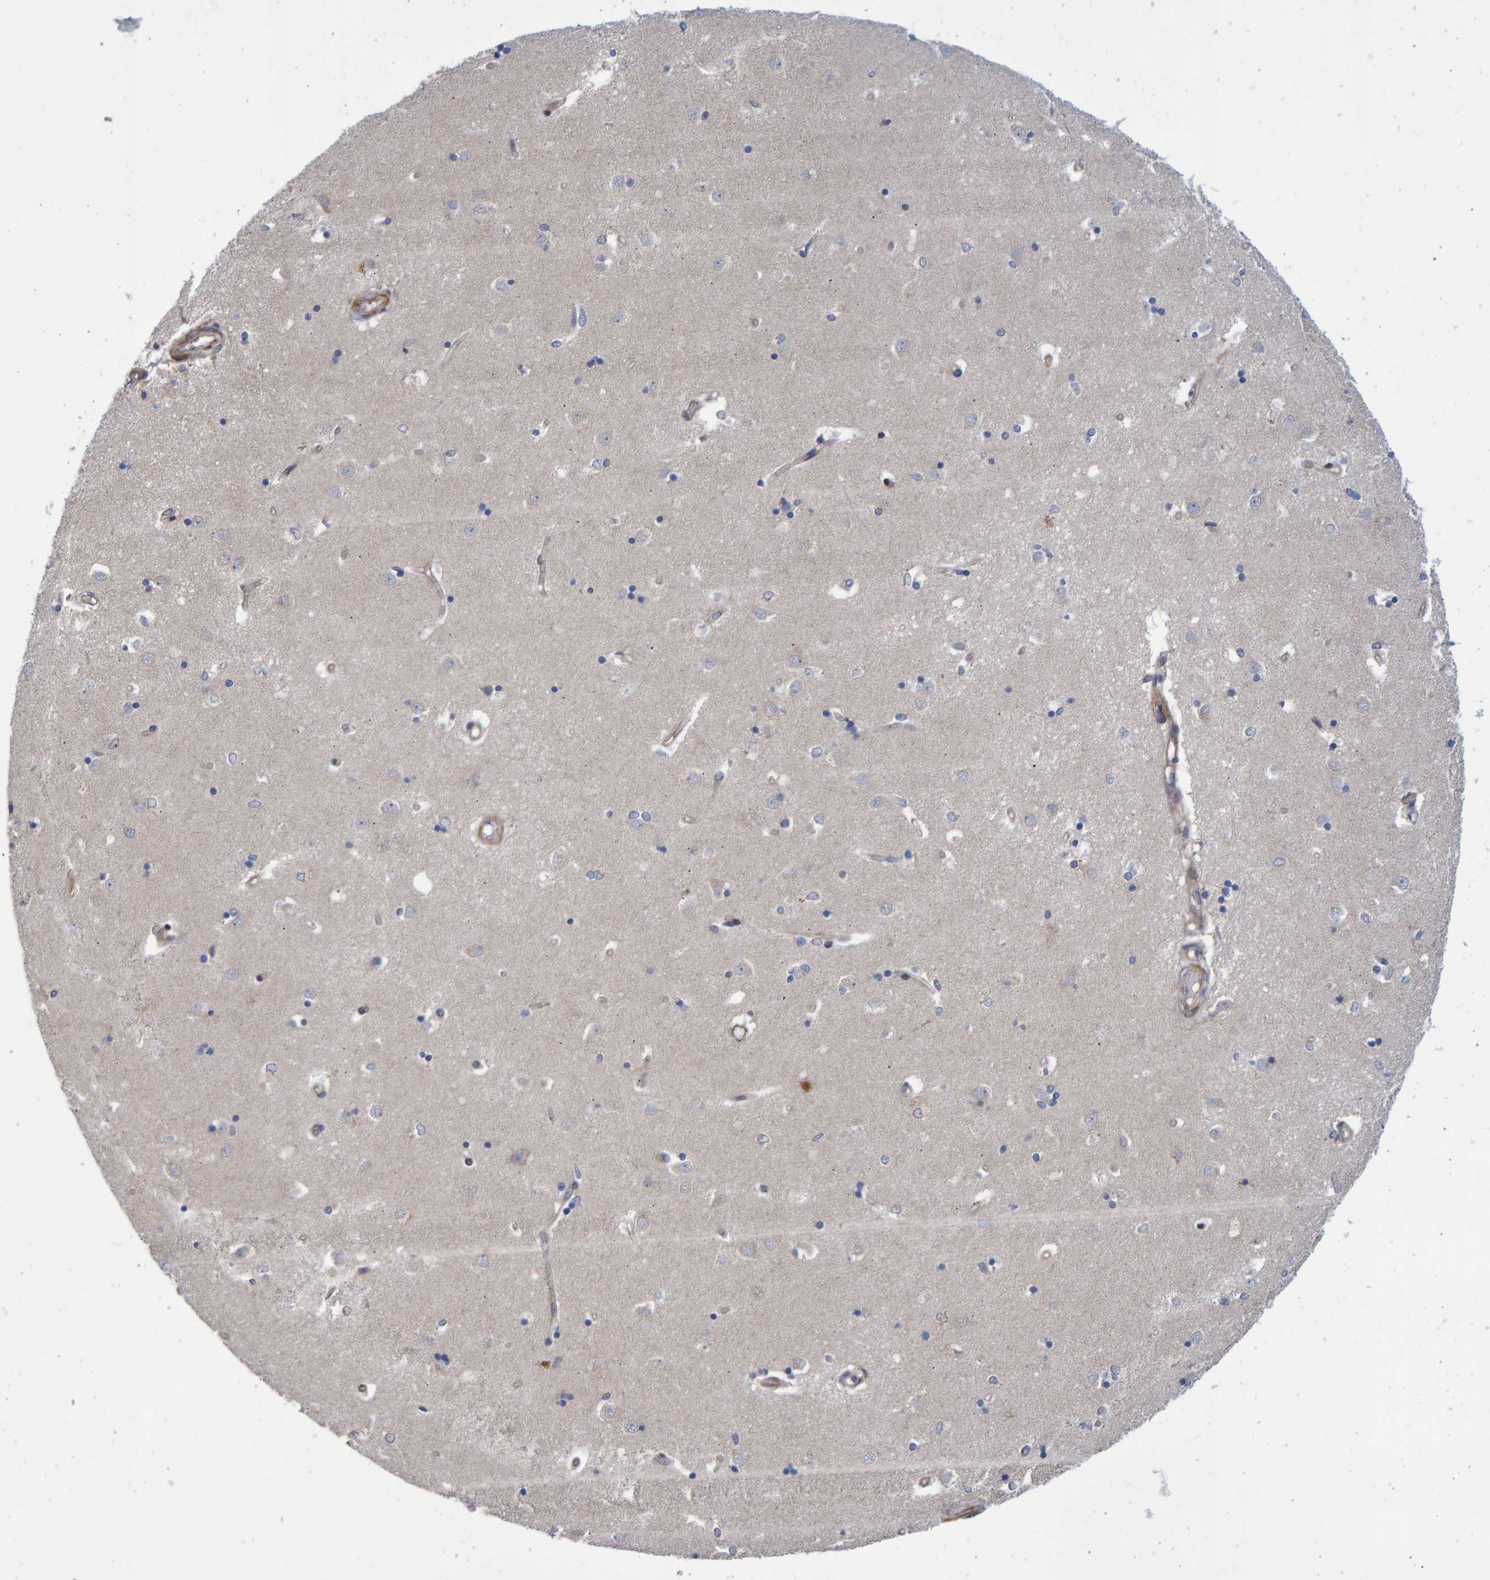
{"staining": {"intensity": "weak", "quantity": "<25%", "location": "cytoplasmic/membranous"}, "tissue": "caudate", "cell_type": "Glial cells", "image_type": "normal", "snomed": [{"axis": "morphology", "description": "Normal tissue, NOS"}, {"axis": "topography", "description": "Lateral ventricle wall"}], "caption": "Immunohistochemistry histopathology image of normal human caudate stained for a protein (brown), which displays no expression in glial cells. Brightfield microscopy of immunohistochemistry (IHC) stained with DAB (brown) and hematoxylin (blue), captured at high magnification.", "gene": "LRBA", "patient": {"sex": "male", "age": 45}}